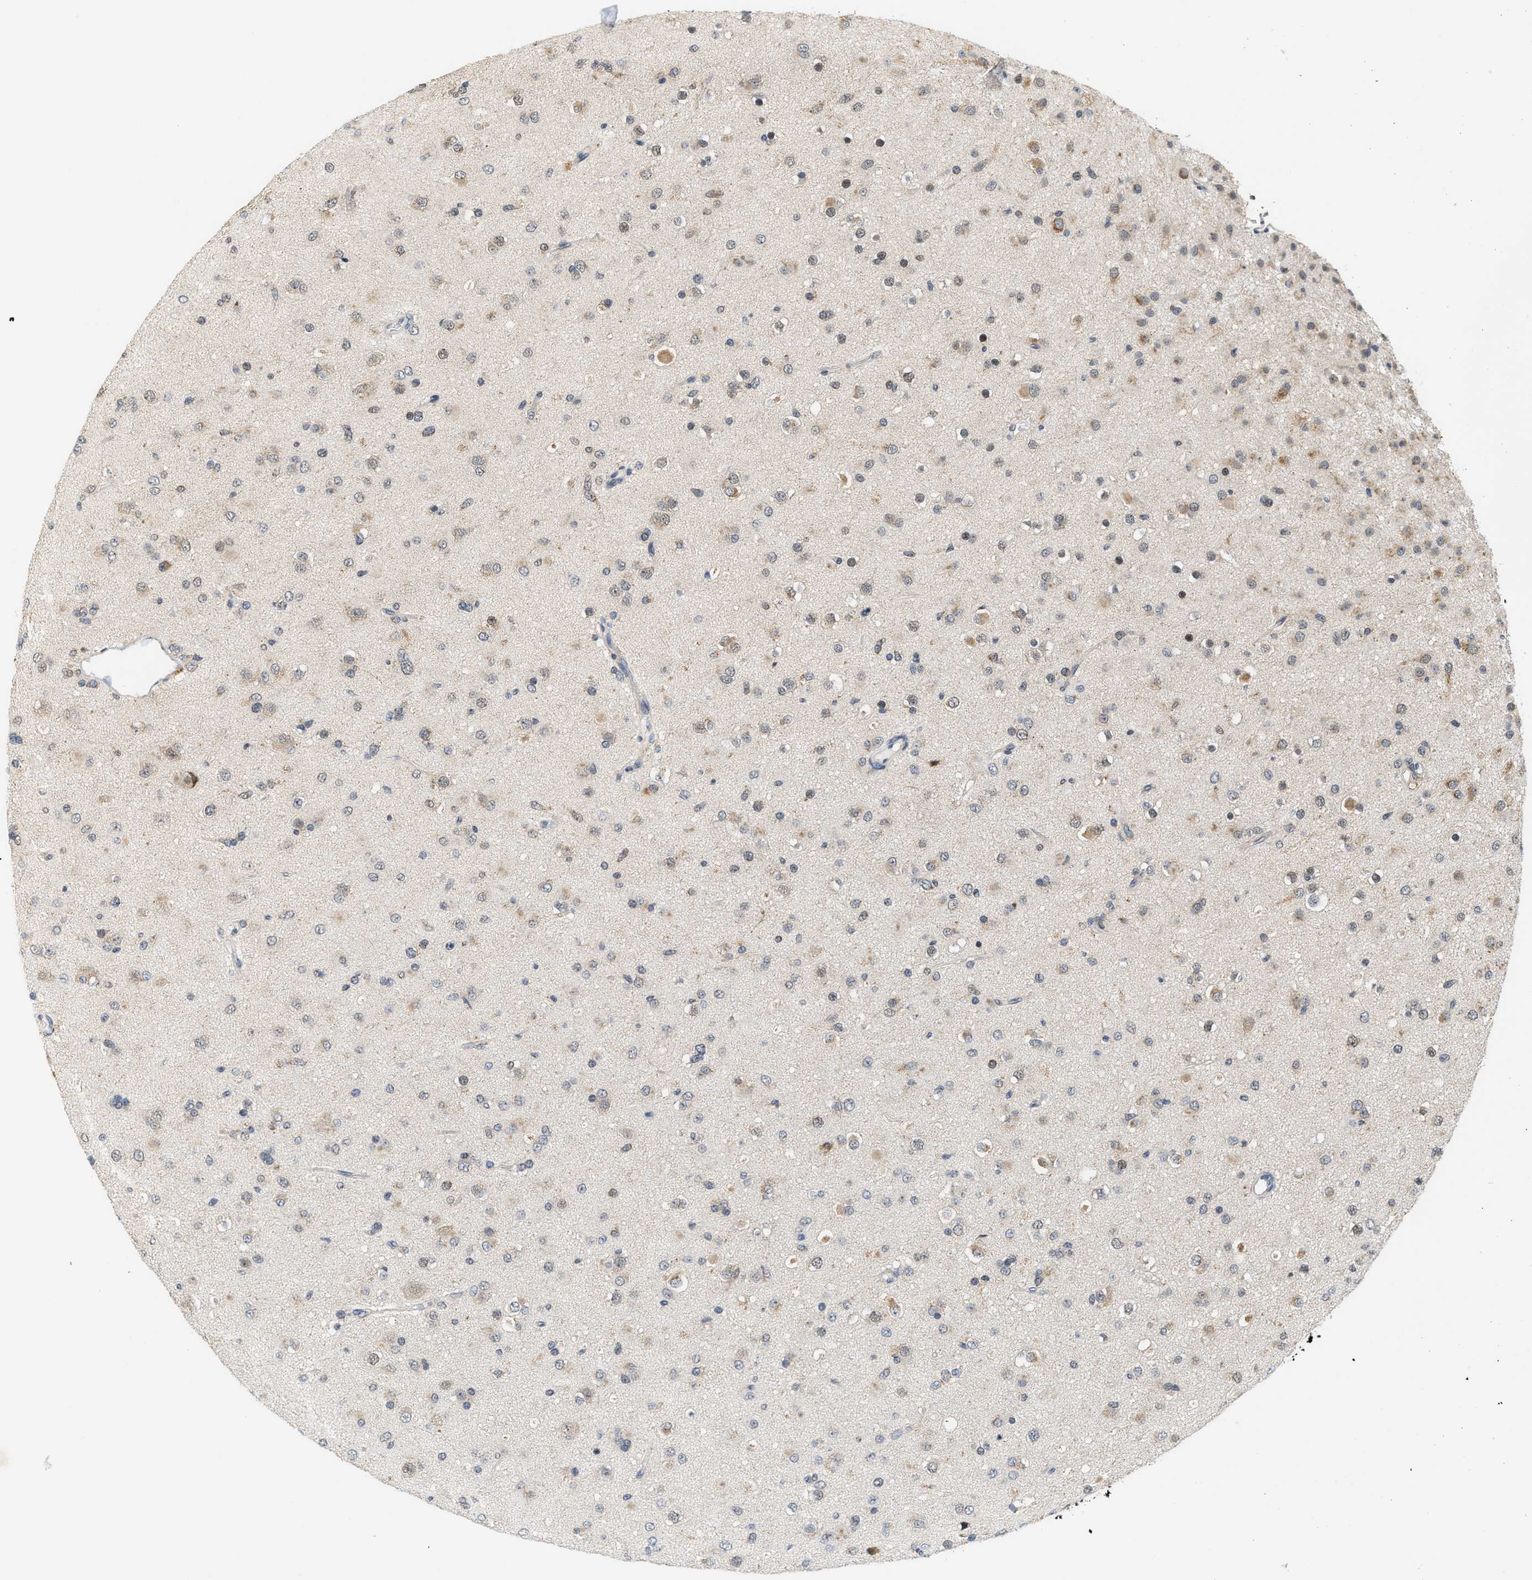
{"staining": {"intensity": "weak", "quantity": "<25%", "location": "cytoplasmic/membranous"}, "tissue": "glioma", "cell_type": "Tumor cells", "image_type": "cancer", "snomed": [{"axis": "morphology", "description": "Glioma, malignant, Low grade"}, {"axis": "topography", "description": "Brain"}], "caption": "Photomicrograph shows no protein staining in tumor cells of malignant low-grade glioma tissue.", "gene": "GIGYF1", "patient": {"sex": "male", "age": 65}}